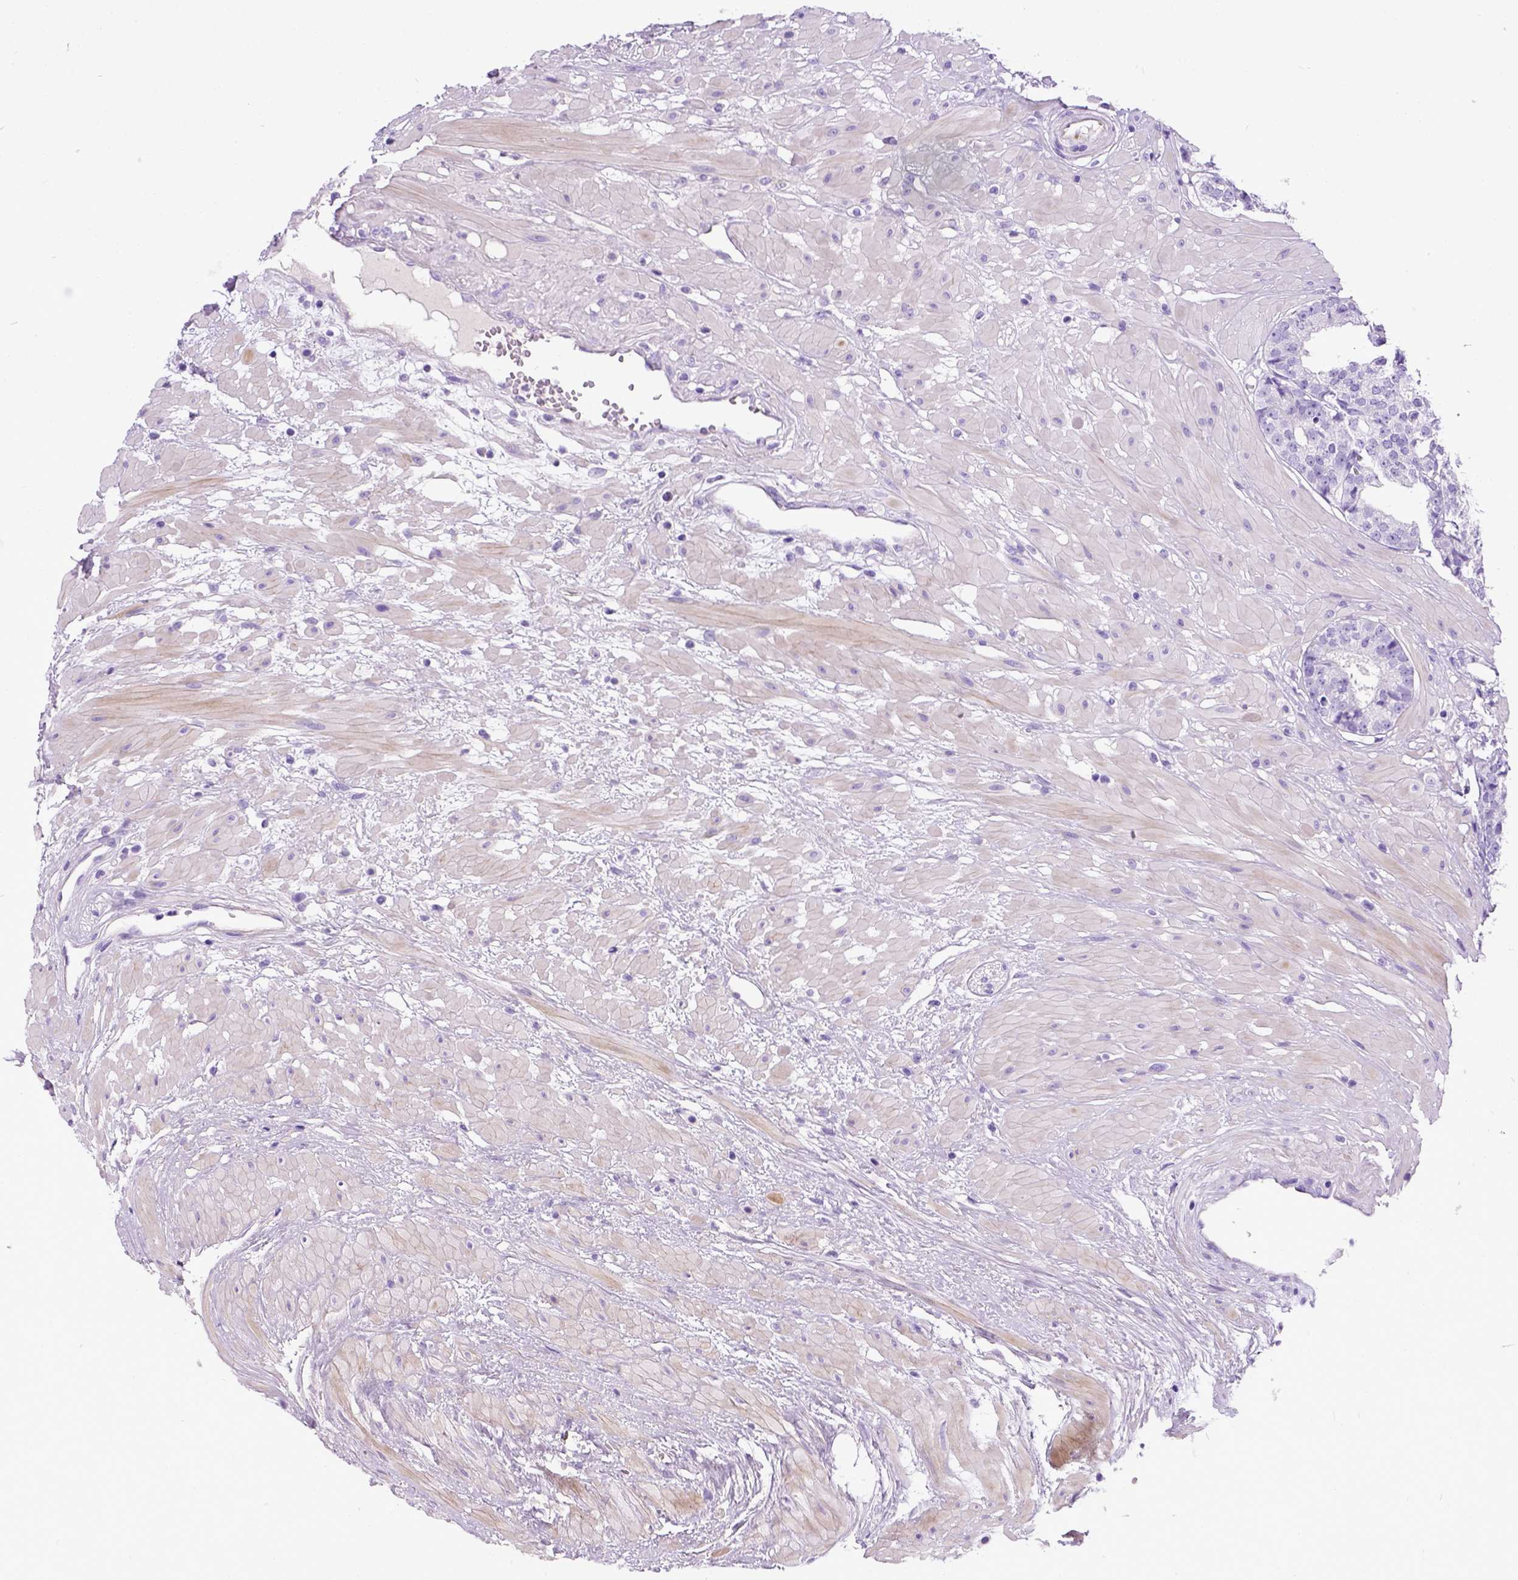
{"staining": {"intensity": "negative", "quantity": "none", "location": "none"}, "tissue": "prostate cancer", "cell_type": "Tumor cells", "image_type": "cancer", "snomed": [{"axis": "morphology", "description": "Adenocarcinoma, Low grade"}, {"axis": "topography", "description": "Prostate"}], "caption": "Photomicrograph shows no significant protein positivity in tumor cells of prostate adenocarcinoma (low-grade).", "gene": "IGF2", "patient": {"sex": "male", "age": 60}}